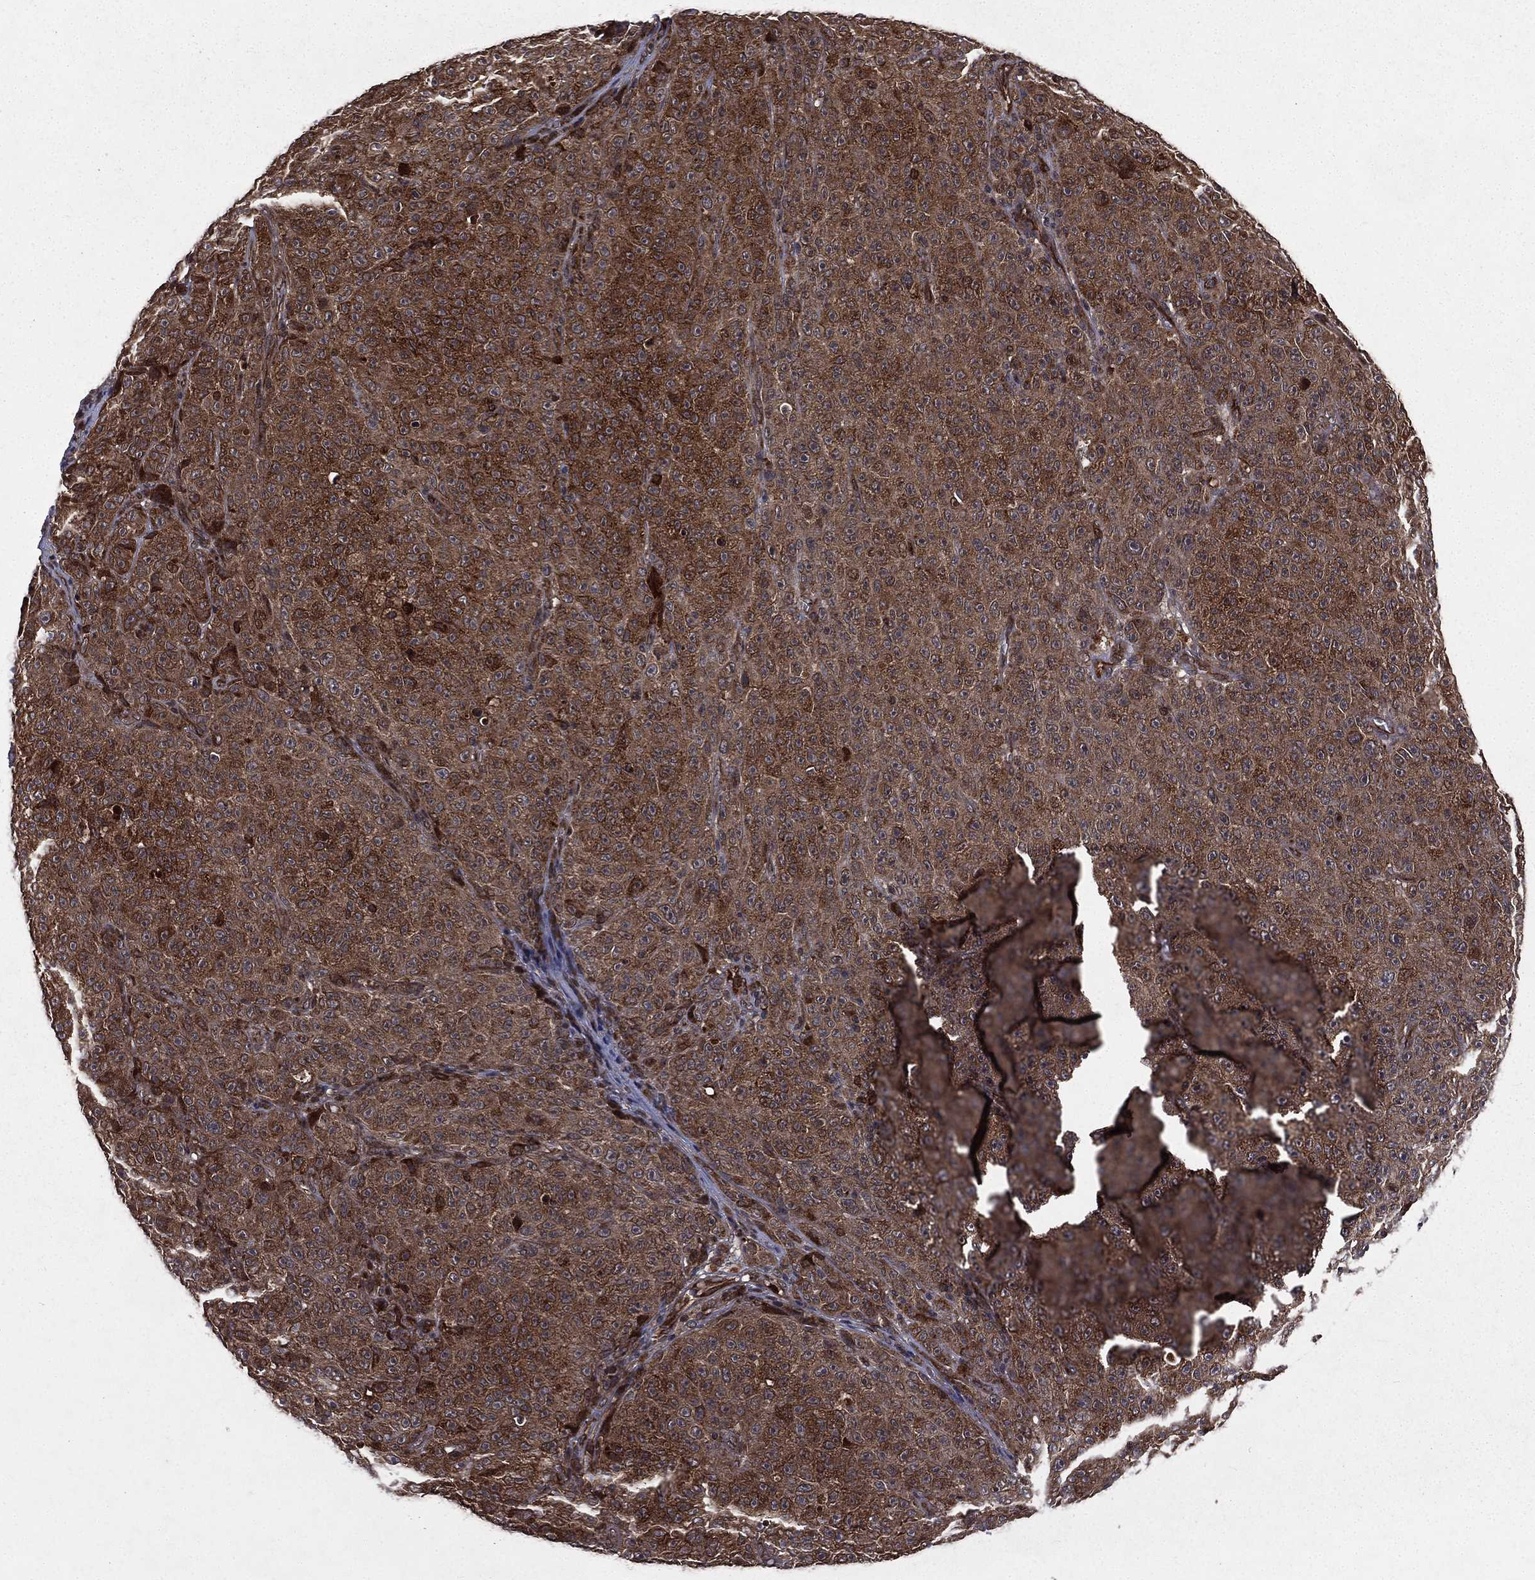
{"staining": {"intensity": "moderate", "quantity": ">75%", "location": "cytoplasmic/membranous"}, "tissue": "melanoma", "cell_type": "Tumor cells", "image_type": "cancer", "snomed": [{"axis": "morphology", "description": "Malignant melanoma, NOS"}, {"axis": "topography", "description": "Skin"}], "caption": "The photomicrograph displays immunohistochemical staining of melanoma. There is moderate cytoplasmic/membranous staining is identified in approximately >75% of tumor cells.", "gene": "LENG8", "patient": {"sex": "female", "age": 82}}